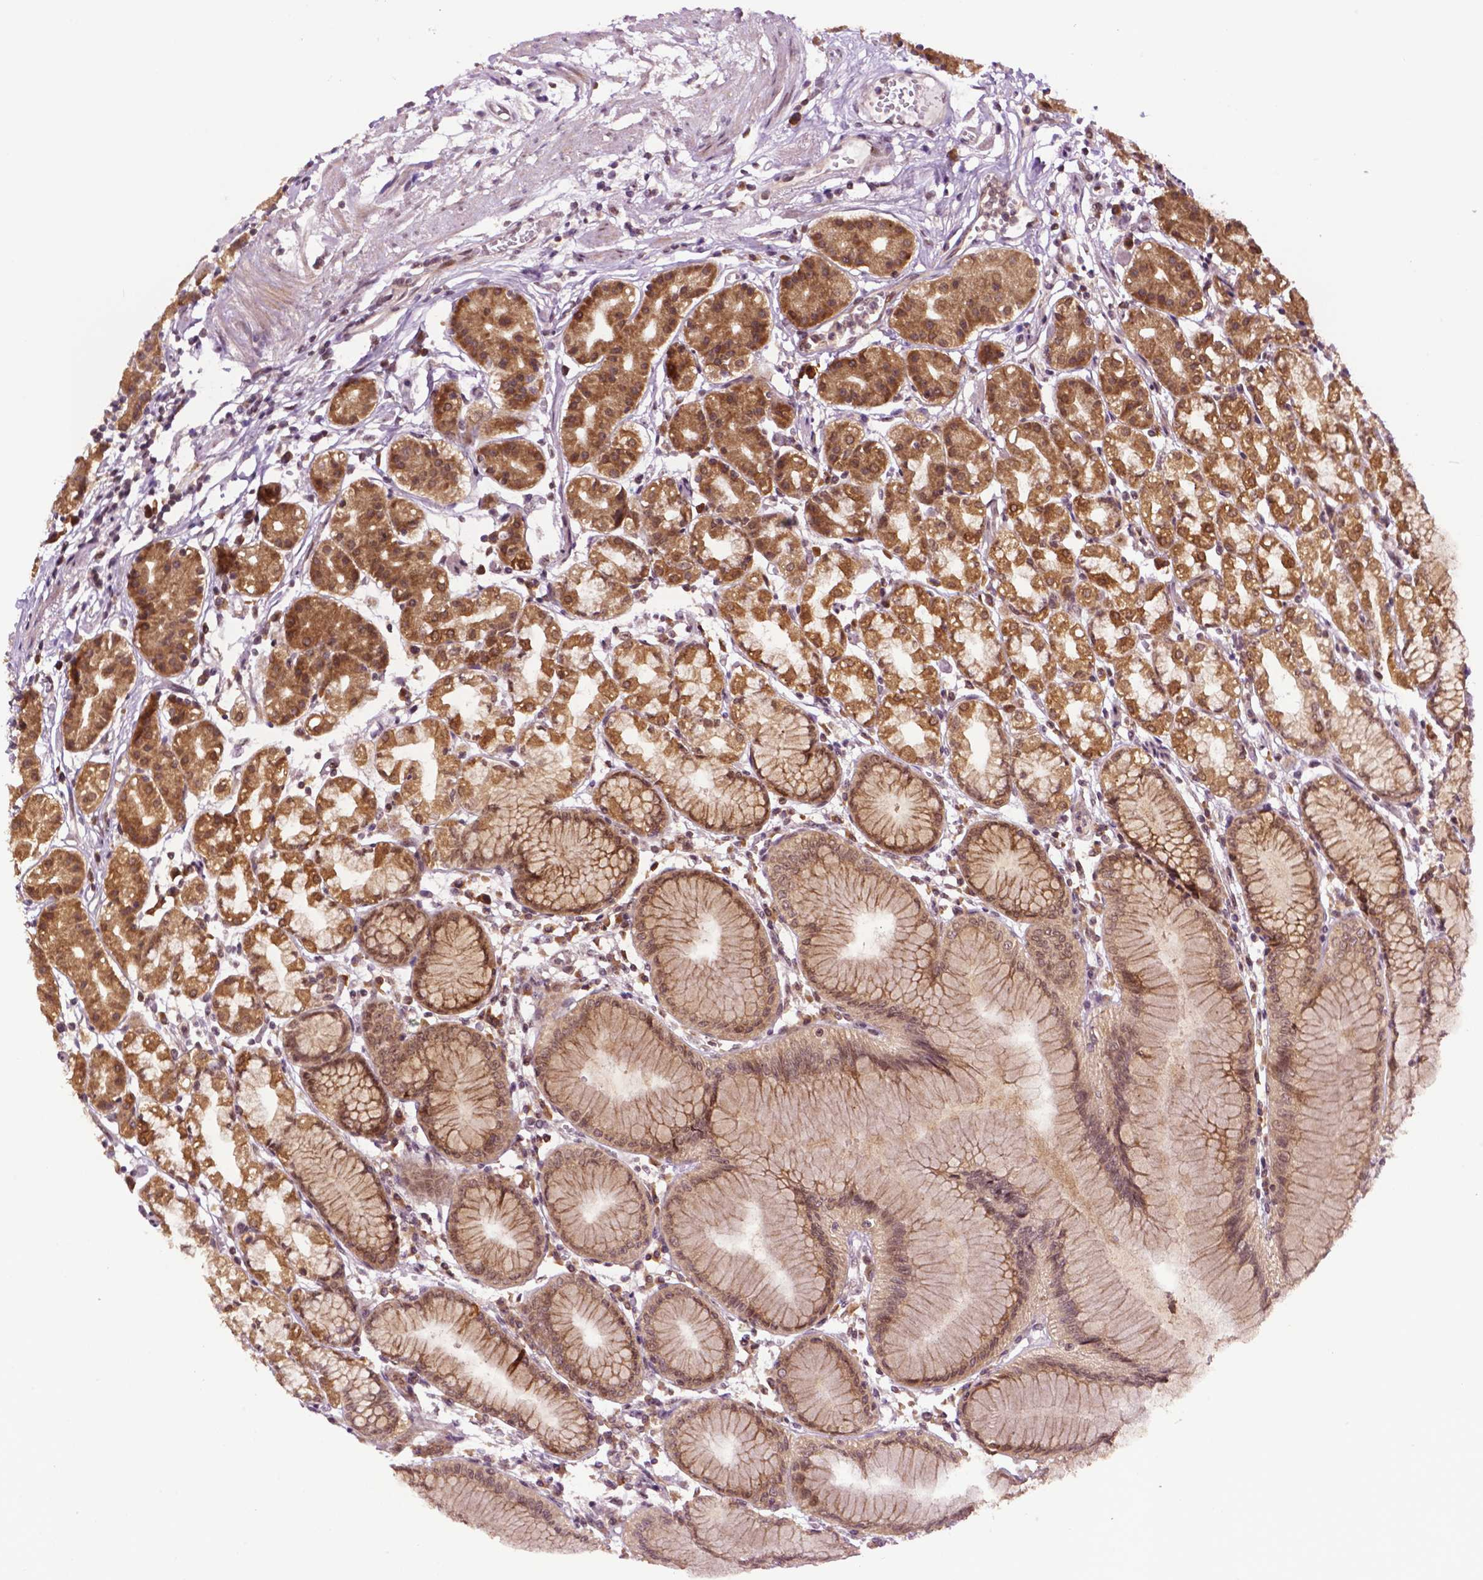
{"staining": {"intensity": "moderate", "quantity": ">75%", "location": "cytoplasmic/membranous,nuclear"}, "tissue": "stomach", "cell_type": "Glandular cells", "image_type": "normal", "snomed": [{"axis": "morphology", "description": "Normal tissue, NOS"}, {"axis": "topography", "description": "Skeletal muscle"}, {"axis": "topography", "description": "Stomach"}], "caption": "Moderate cytoplasmic/membranous,nuclear staining is seen in about >75% of glandular cells in unremarkable stomach. (Stains: DAB in brown, nuclei in blue, Microscopy: brightfield microscopy at high magnification).", "gene": "TMX2", "patient": {"sex": "female", "age": 57}}